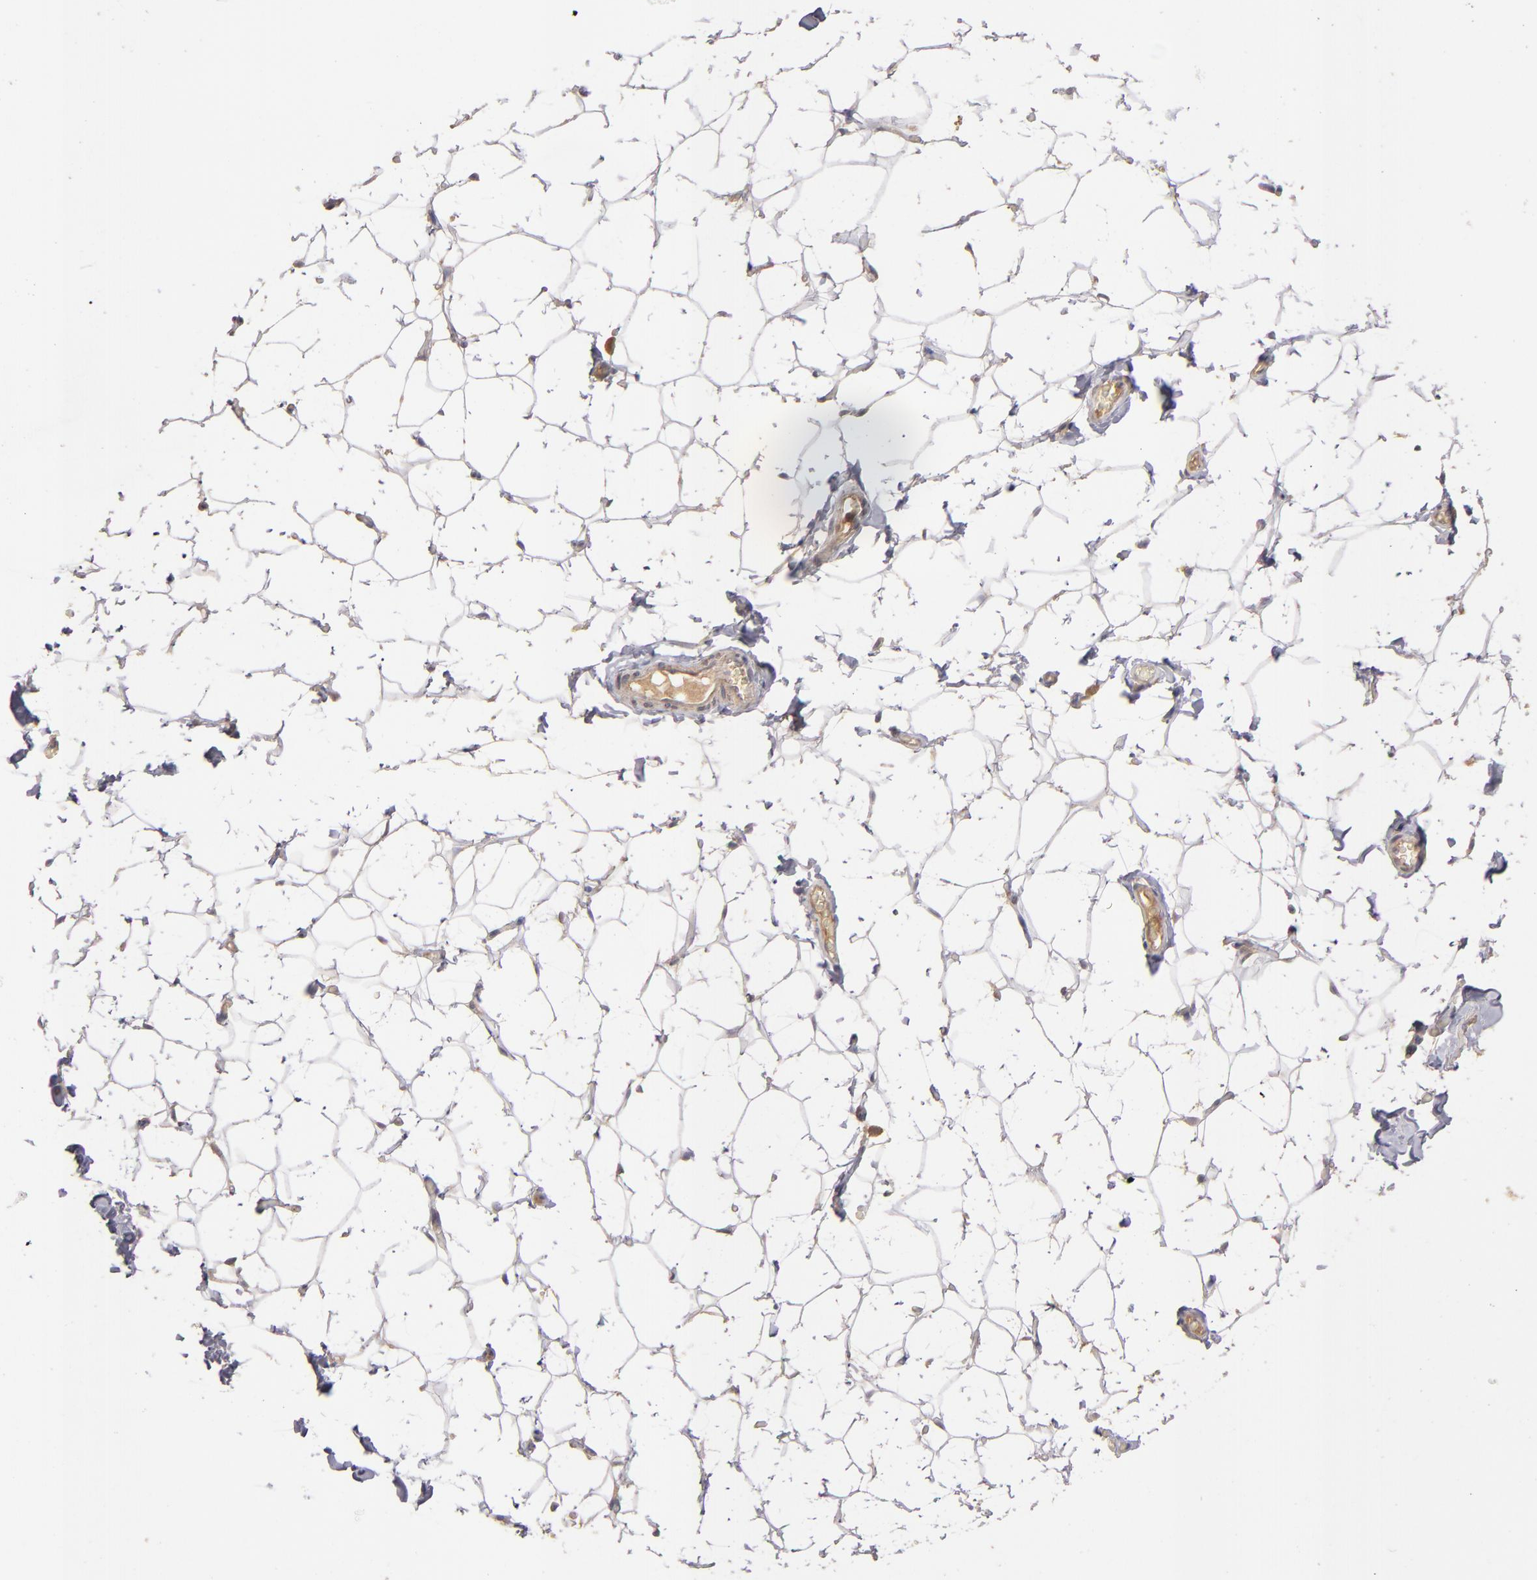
{"staining": {"intensity": "negative", "quantity": "none", "location": "none"}, "tissue": "adipose tissue", "cell_type": "Adipocytes", "image_type": "normal", "snomed": [{"axis": "morphology", "description": "Normal tissue, NOS"}, {"axis": "topography", "description": "Soft tissue"}], "caption": "Adipocytes show no significant staining in unremarkable adipose tissue. The staining is performed using DAB brown chromogen with nuclei counter-stained in using hematoxylin.", "gene": "UPF3B", "patient": {"sex": "male", "age": 26}}